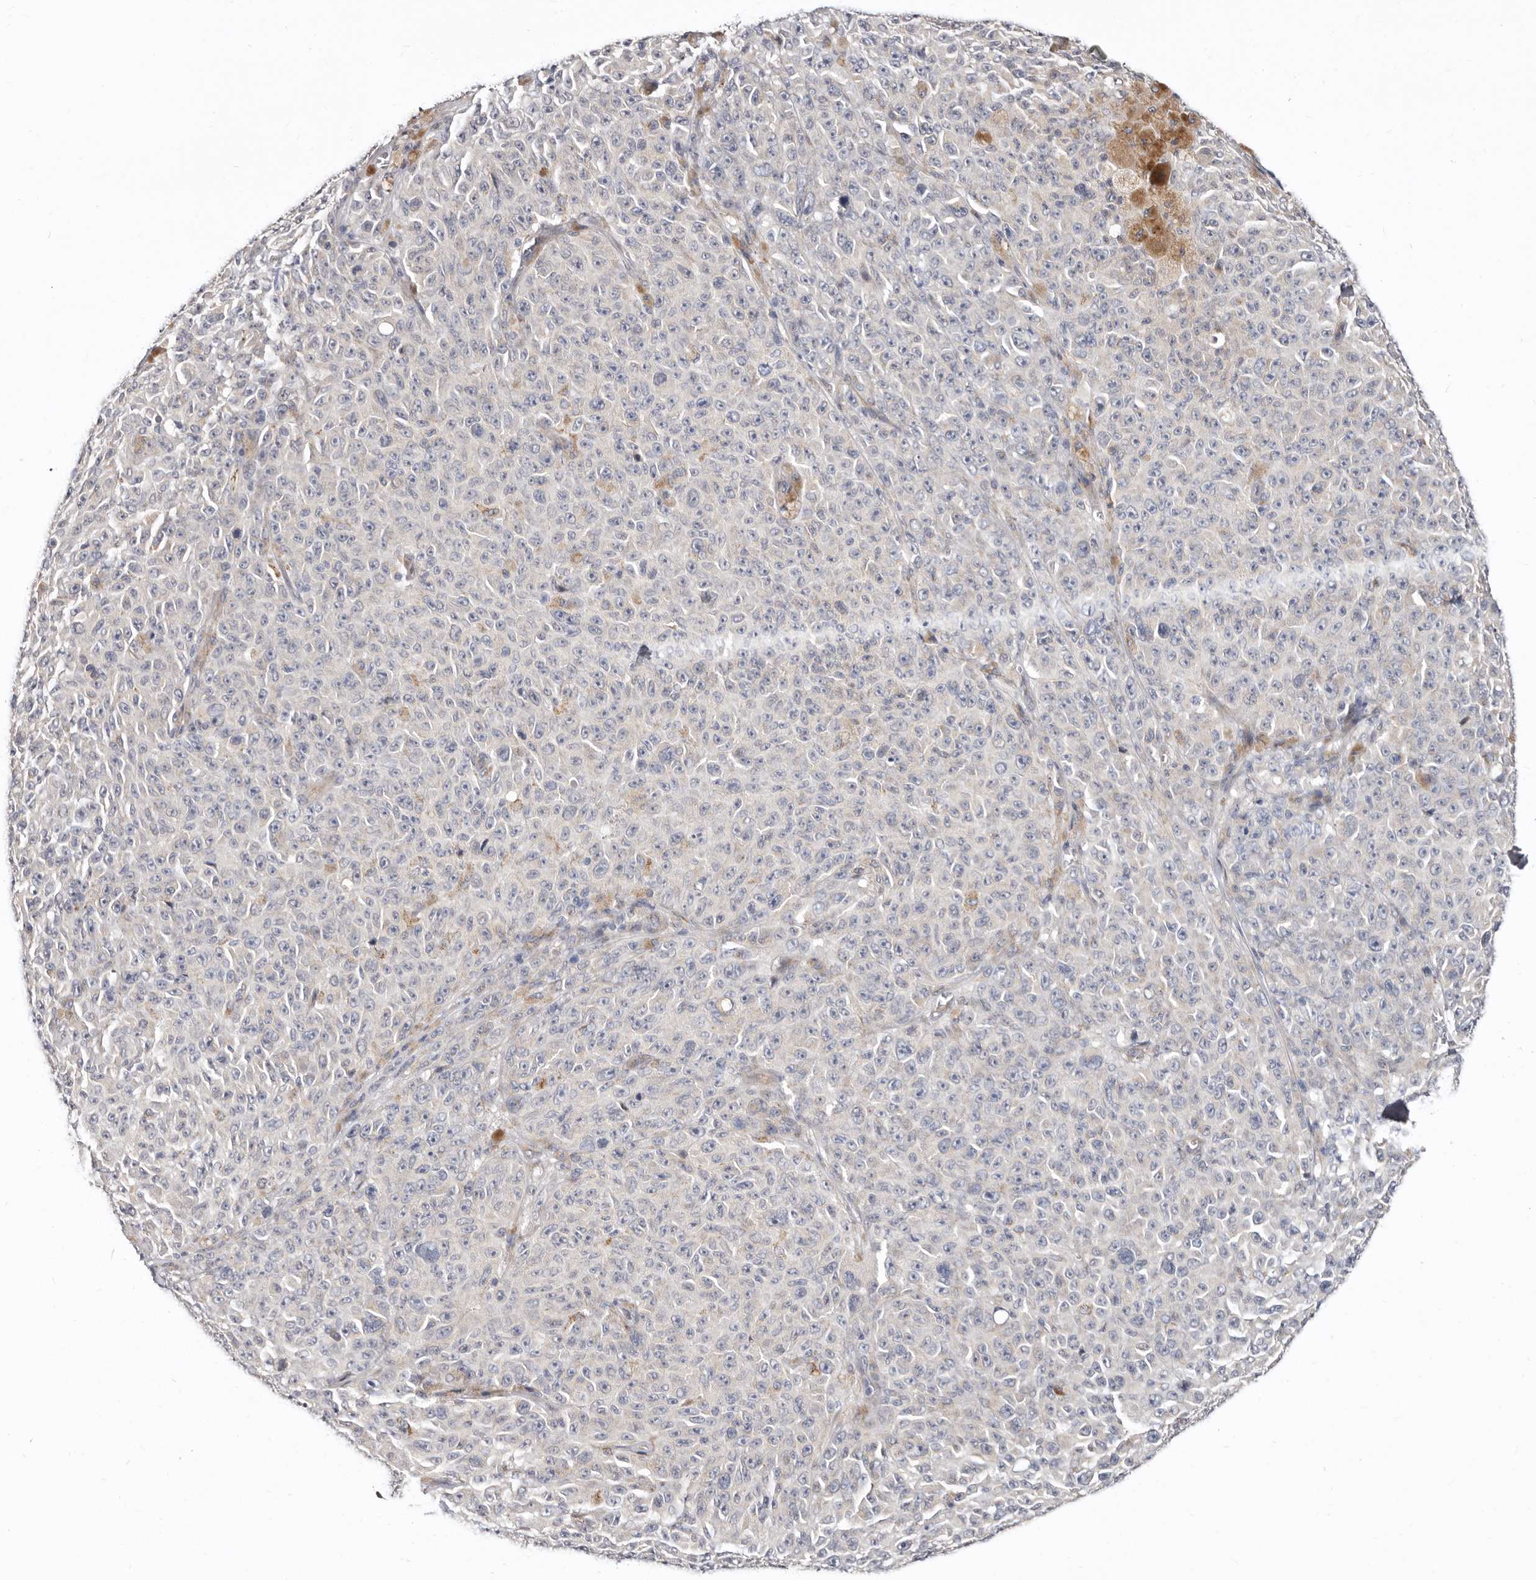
{"staining": {"intensity": "negative", "quantity": "none", "location": "none"}, "tissue": "melanoma", "cell_type": "Tumor cells", "image_type": "cancer", "snomed": [{"axis": "morphology", "description": "Malignant melanoma, NOS"}, {"axis": "topography", "description": "Skin"}], "caption": "Malignant melanoma was stained to show a protein in brown. There is no significant expression in tumor cells.", "gene": "KLHL4", "patient": {"sex": "female", "age": 82}}